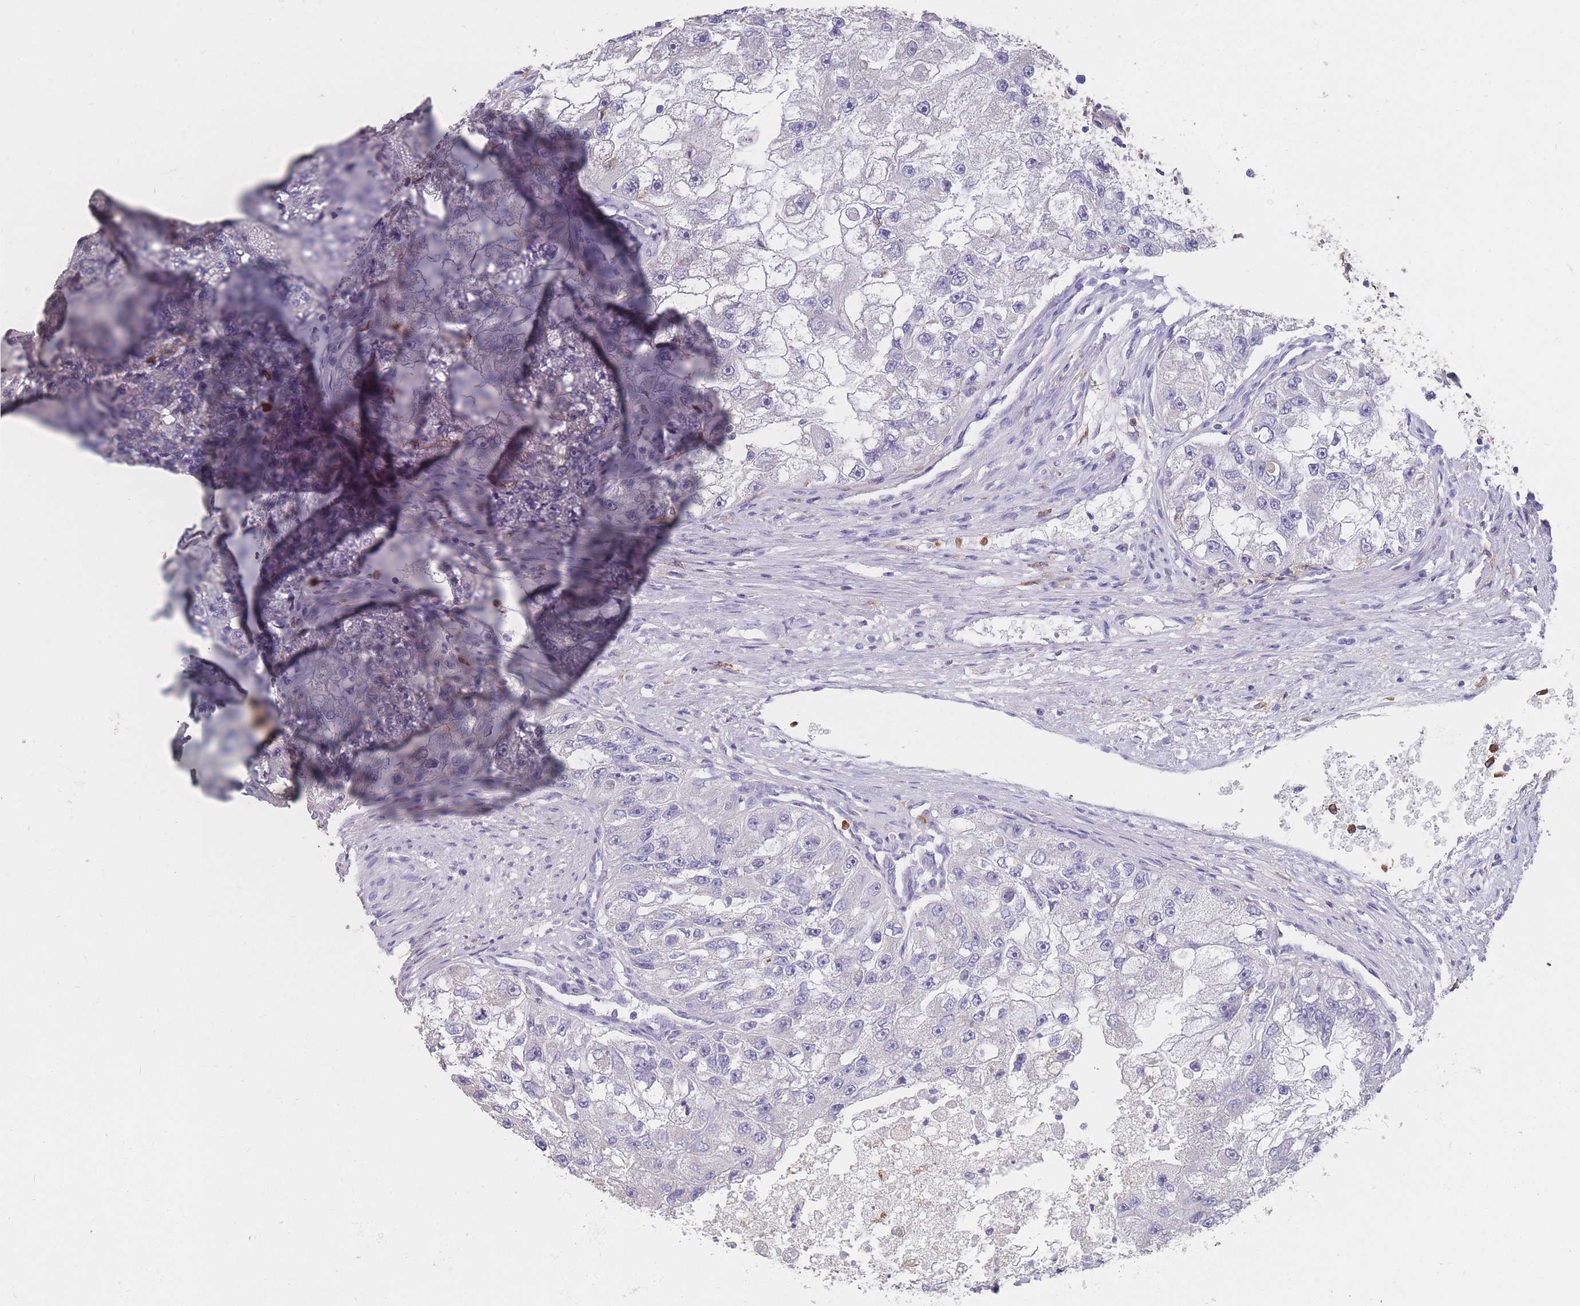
{"staining": {"intensity": "negative", "quantity": "none", "location": "none"}, "tissue": "renal cancer", "cell_type": "Tumor cells", "image_type": "cancer", "snomed": [{"axis": "morphology", "description": "Adenocarcinoma, NOS"}, {"axis": "topography", "description": "Kidney"}], "caption": "A high-resolution histopathology image shows immunohistochemistry staining of adenocarcinoma (renal), which shows no significant staining in tumor cells.", "gene": "CLEC12A", "patient": {"sex": "male", "age": 63}}